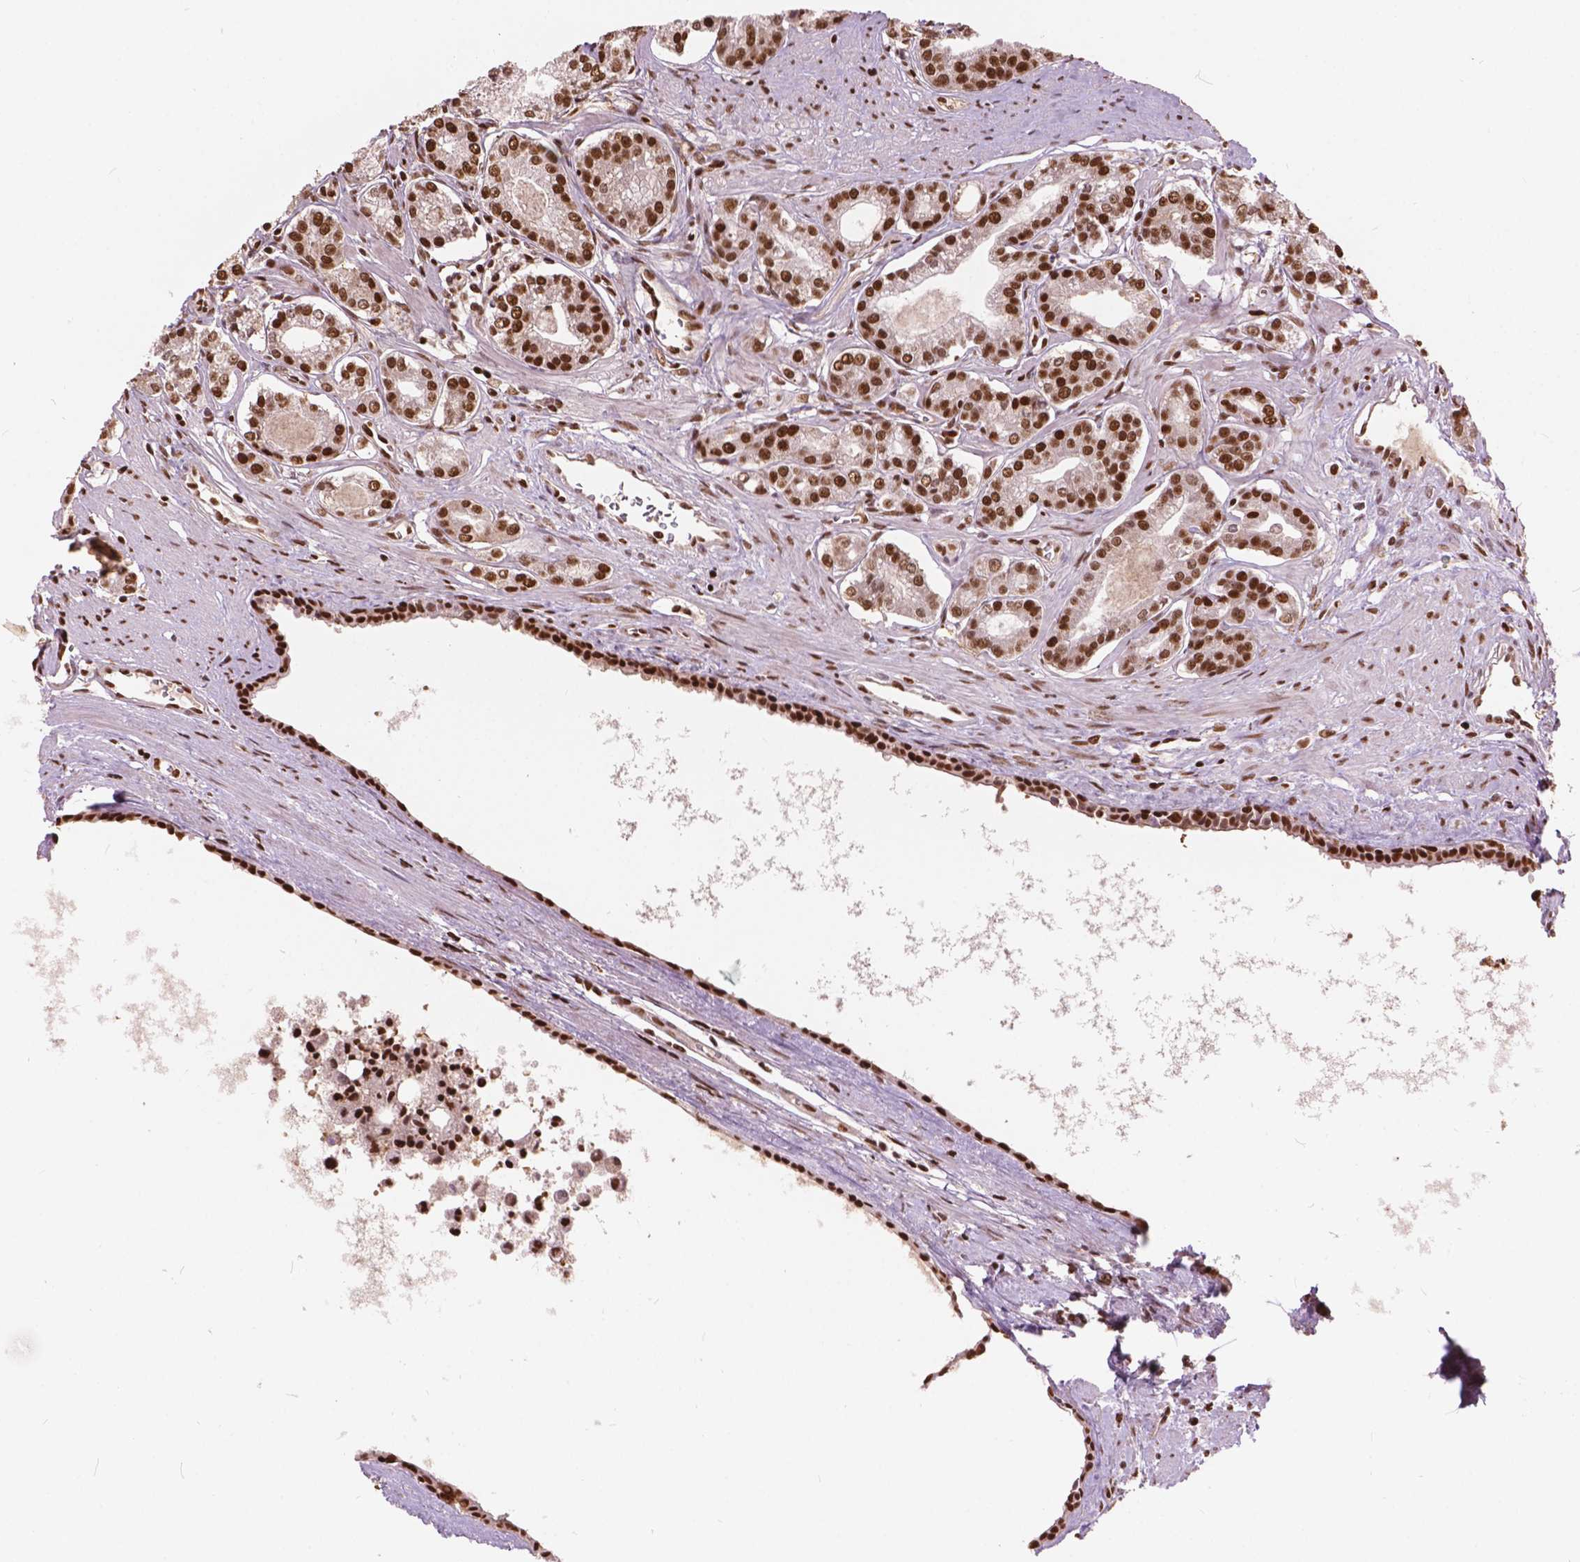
{"staining": {"intensity": "strong", "quantity": ">75%", "location": "nuclear"}, "tissue": "prostate cancer", "cell_type": "Tumor cells", "image_type": "cancer", "snomed": [{"axis": "morphology", "description": "Adenocarcinoma, NOS"}, {"axis": "topography", "description": "Prostate"}], "caption": "IHC micrograph of neoplastic tissue: prostate cancer stained using immunohistochemistry (IHC) displays high levels of strong protein expression localized specifically in the nuclear of tumor cells, appearing as a nuclear brown color.", "gene": "ANP32B", "patient": {"sex": "male", "age": 71}}